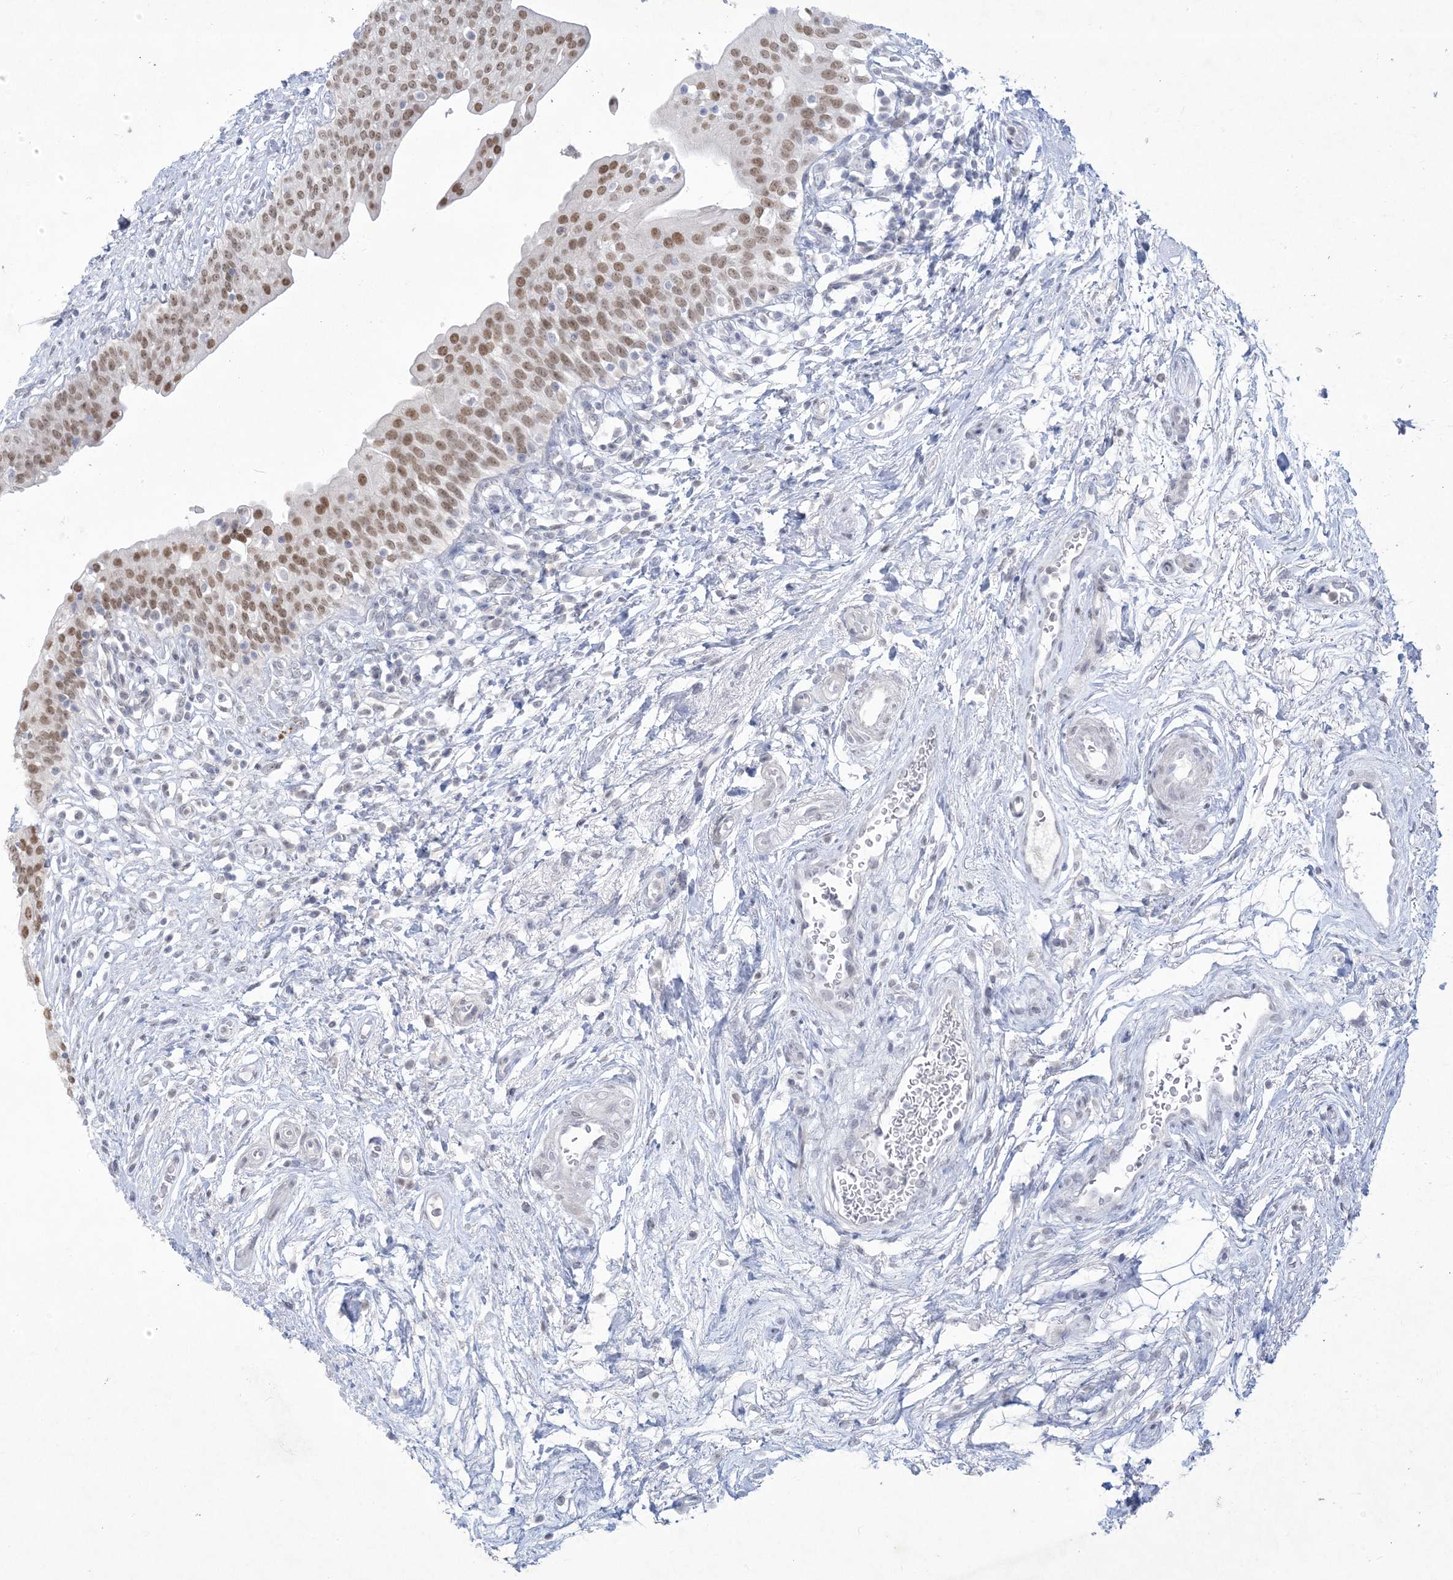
{"staining": {"intensity": "moderate", "quantity": ">75%", "location": "nuclear"}, "tissue": "urinary bladder", "cell_type": "Urothelial cells", "image_type": "normal", "snomed": [{"axis": "morphology", "description": "Normal tissue, NOS"}, {"axis": "topography", "description": "Urinary bladder"}], "caption": "Immunohistochemistry staining of benign urinary bladder, which exhibits medium levels of moderate nuclear staining in about >75% of urothelial cells indicating moderate nuclear protein expression. The staining was performed using DAB (3,3'-diaminobenzidine) (brown) for protein detection and nuclei were counterstained in hematoxylin (blue).", "gene": "HOMEZ", "patient": {"sex": "male", "age": 83}}